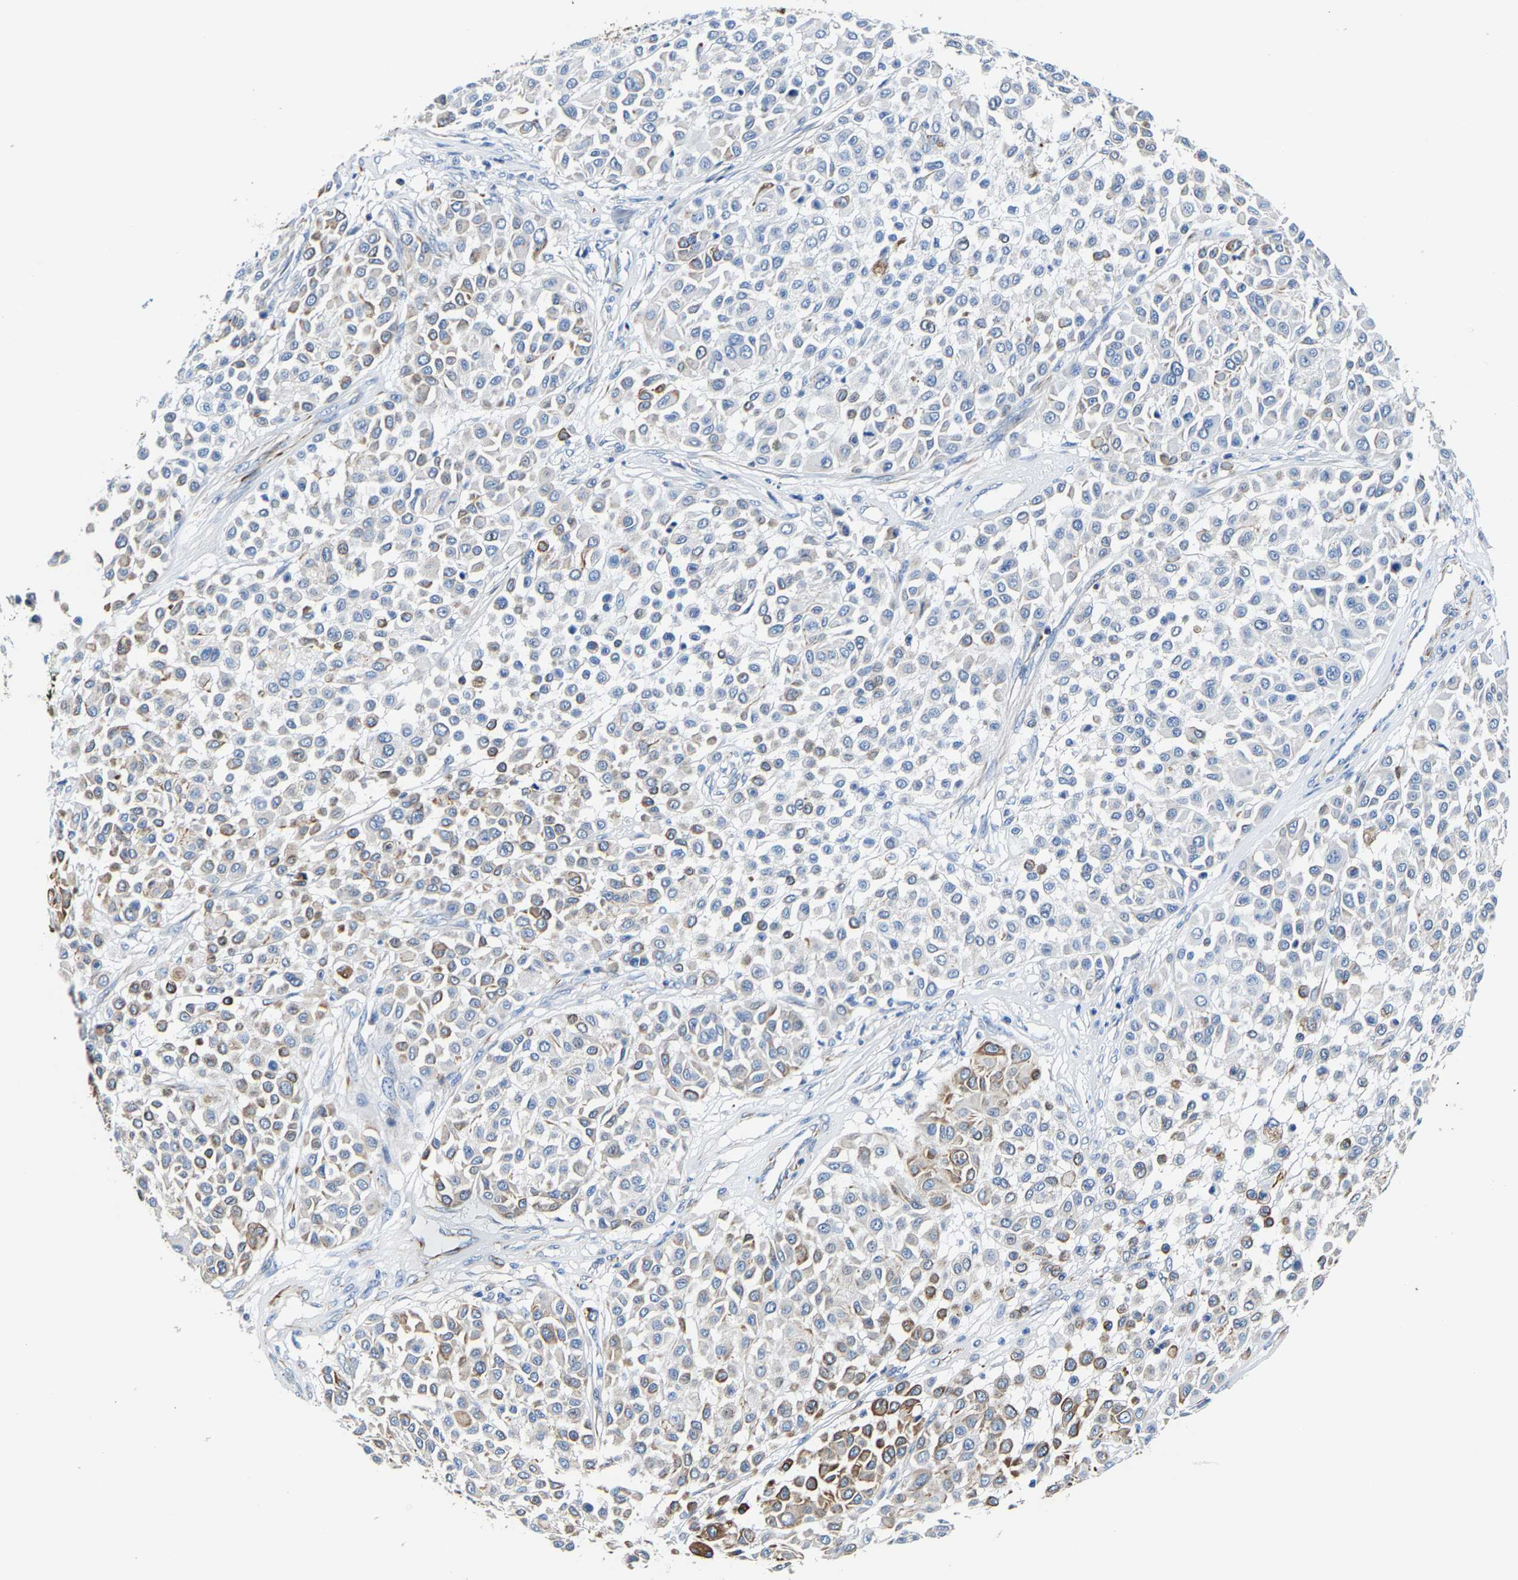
{"staining": {"intensity": "moderate", "quantity": "<25%", "location": "cytoplasmic/membranous"}, "tissue": "melanoma", "cell_type": "Tumor cells", "image_type": "cancer", "snomed": [{"axis": "morphology", "description": "Malignant melanoma, Metastatic site"}, {"axis": "topography", "description": "Soft tissue"}], "caption": "Immunohistochemical staining of melanoma shows moderate cytoplasmic/membranous protein positivity in about <25% of tumor cells.", "gene": "MMEL1", "patient": {"sex": "male", "age": 41}}